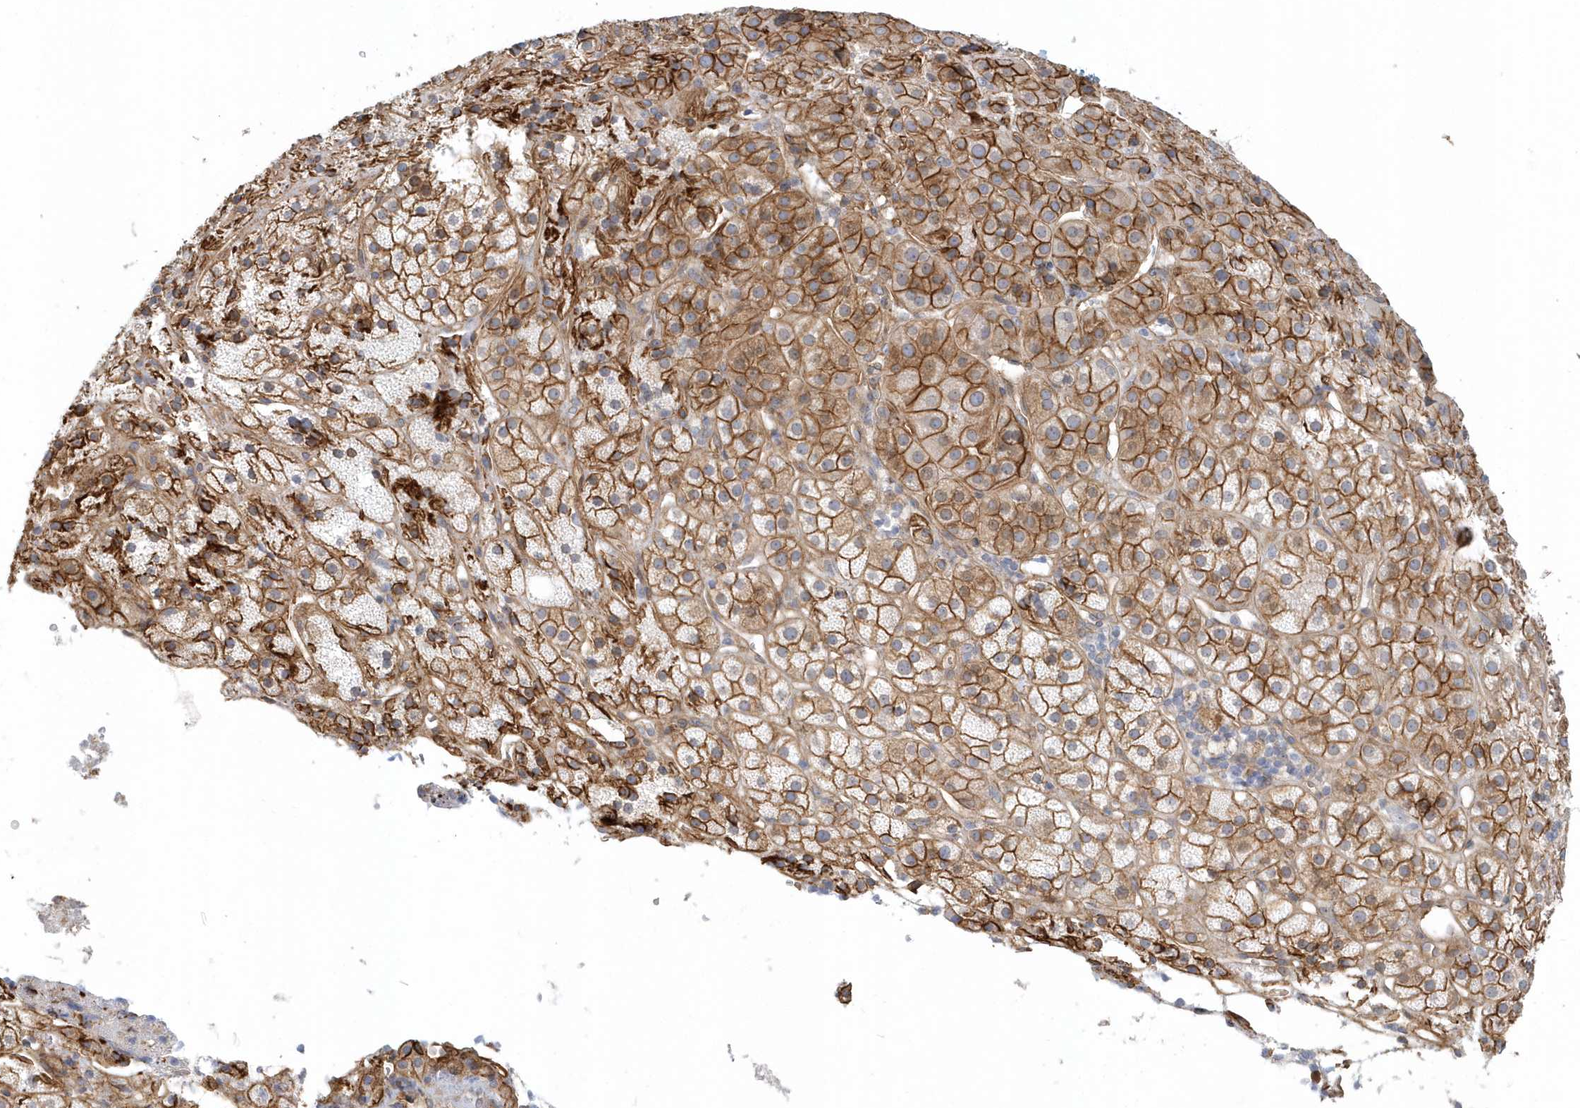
{"staining": {"intensity": "strong", "quantity": ">75%", "location": "cytoplasmic/membranous"}, "tissue": "adrenal gland", "cell_type": "Glandular cells", "image_type": "normal", "snomed": [{"axis": "morphology", "description": "Normal tissue, NOS"}, {"axis": "topography", "description": "Adrenal gland"}], "caption": "Protein staining of unremarkable adrenal gland exhibits strong cytoplasmic/membranous staining in approximately >75% of glandular cells.", "gene": "DNAH1", "patient": {"sex": "female", "age": 57}}